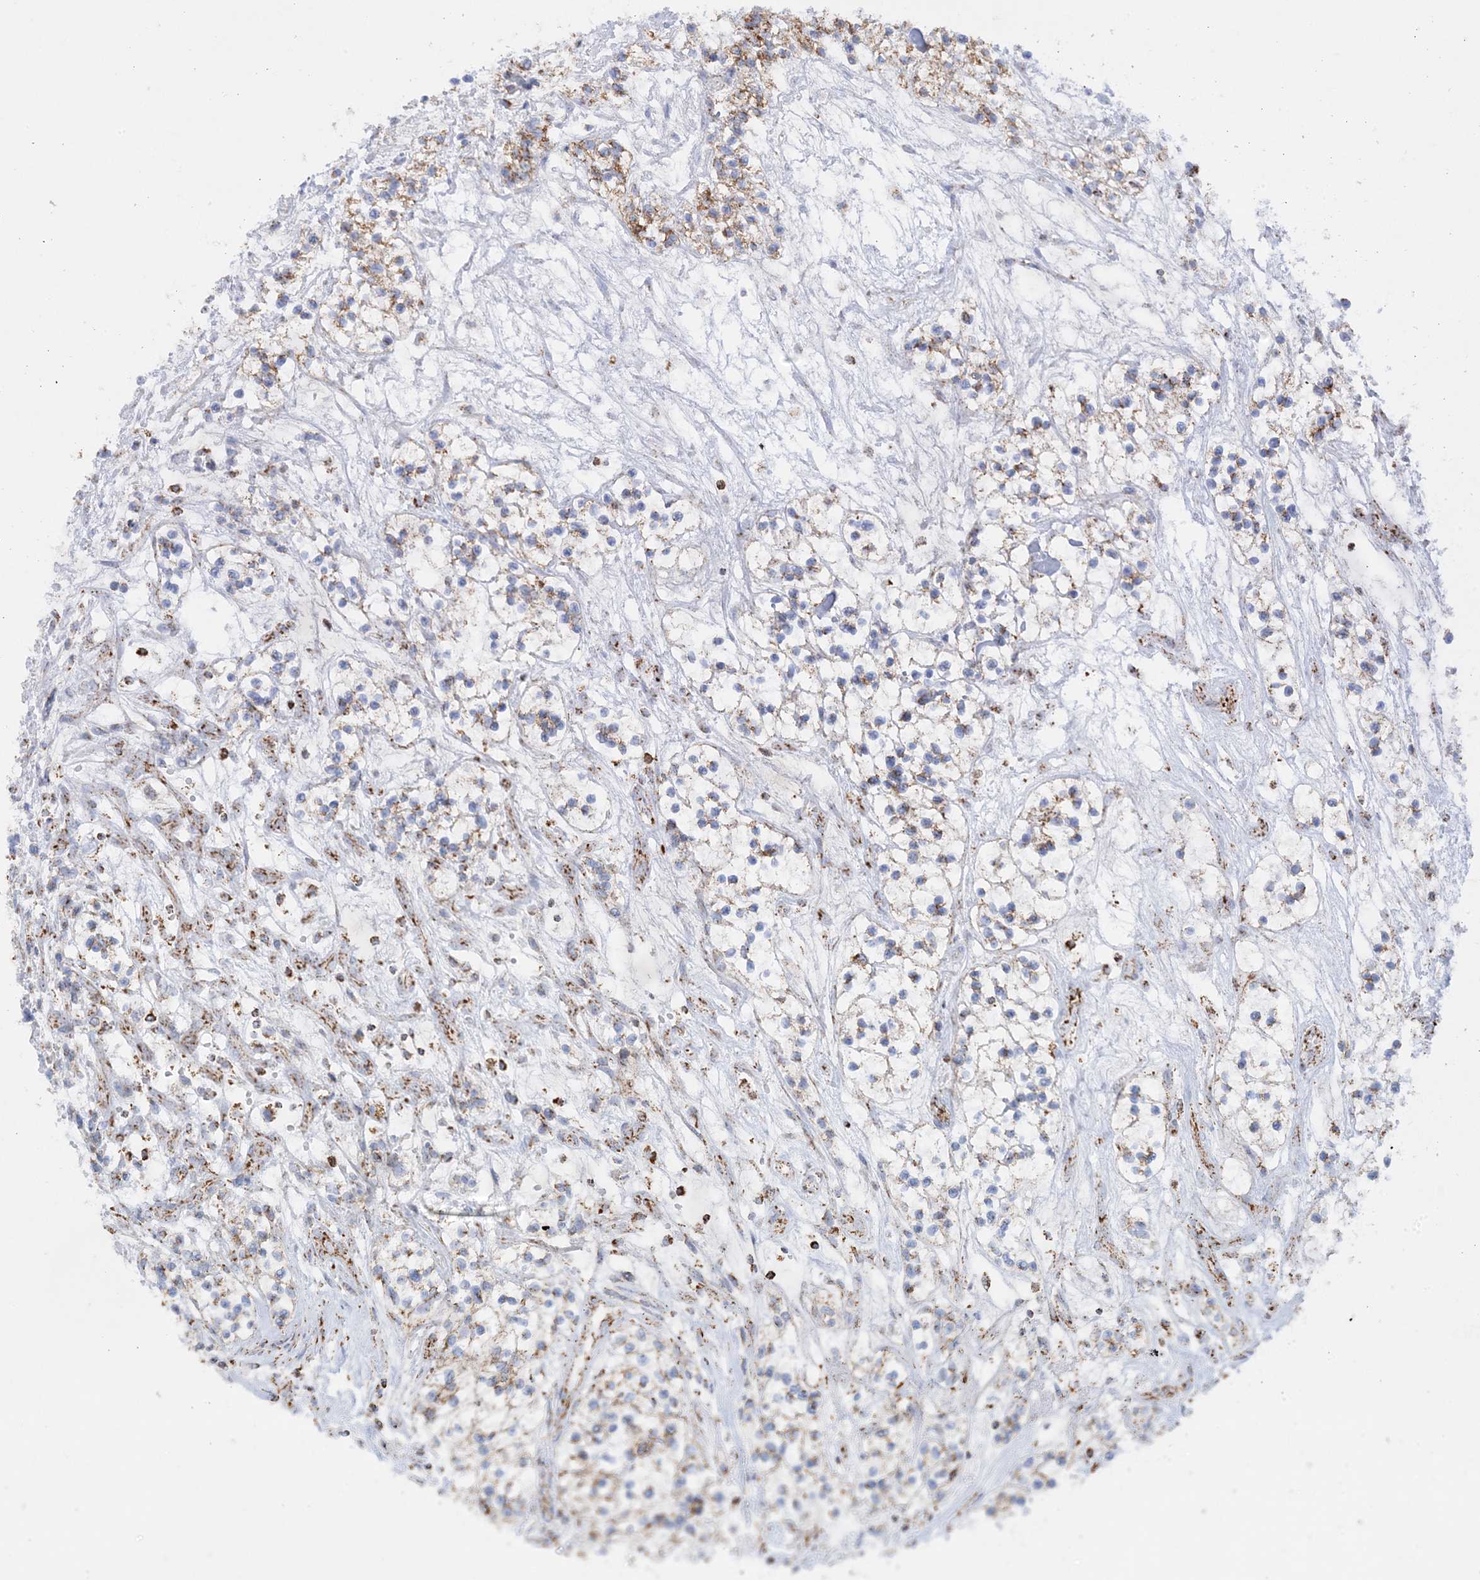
{"staining": {"intensity": "moderate", "quantity": "25%-75%", "location": "cytoplasmic/membranous"}, "tissue": "renal cancer", "cell_type": "Tumor cells", "image_type": "cancer", "snomed": [{"axis": "morphology", "description": "Adenocarcinoma, NOS"}, {"axis": "topography", "description": "Kidney"}], "caption": "Immunohistochemical staining of adenocarcinoma (renal) displays medium levels of moderate cytoplasmic/membranous protein positivity in about 25%-75% of tumor cells.", "gene": "MRPS36", "patient": {"sex": "female", "age": 57}}